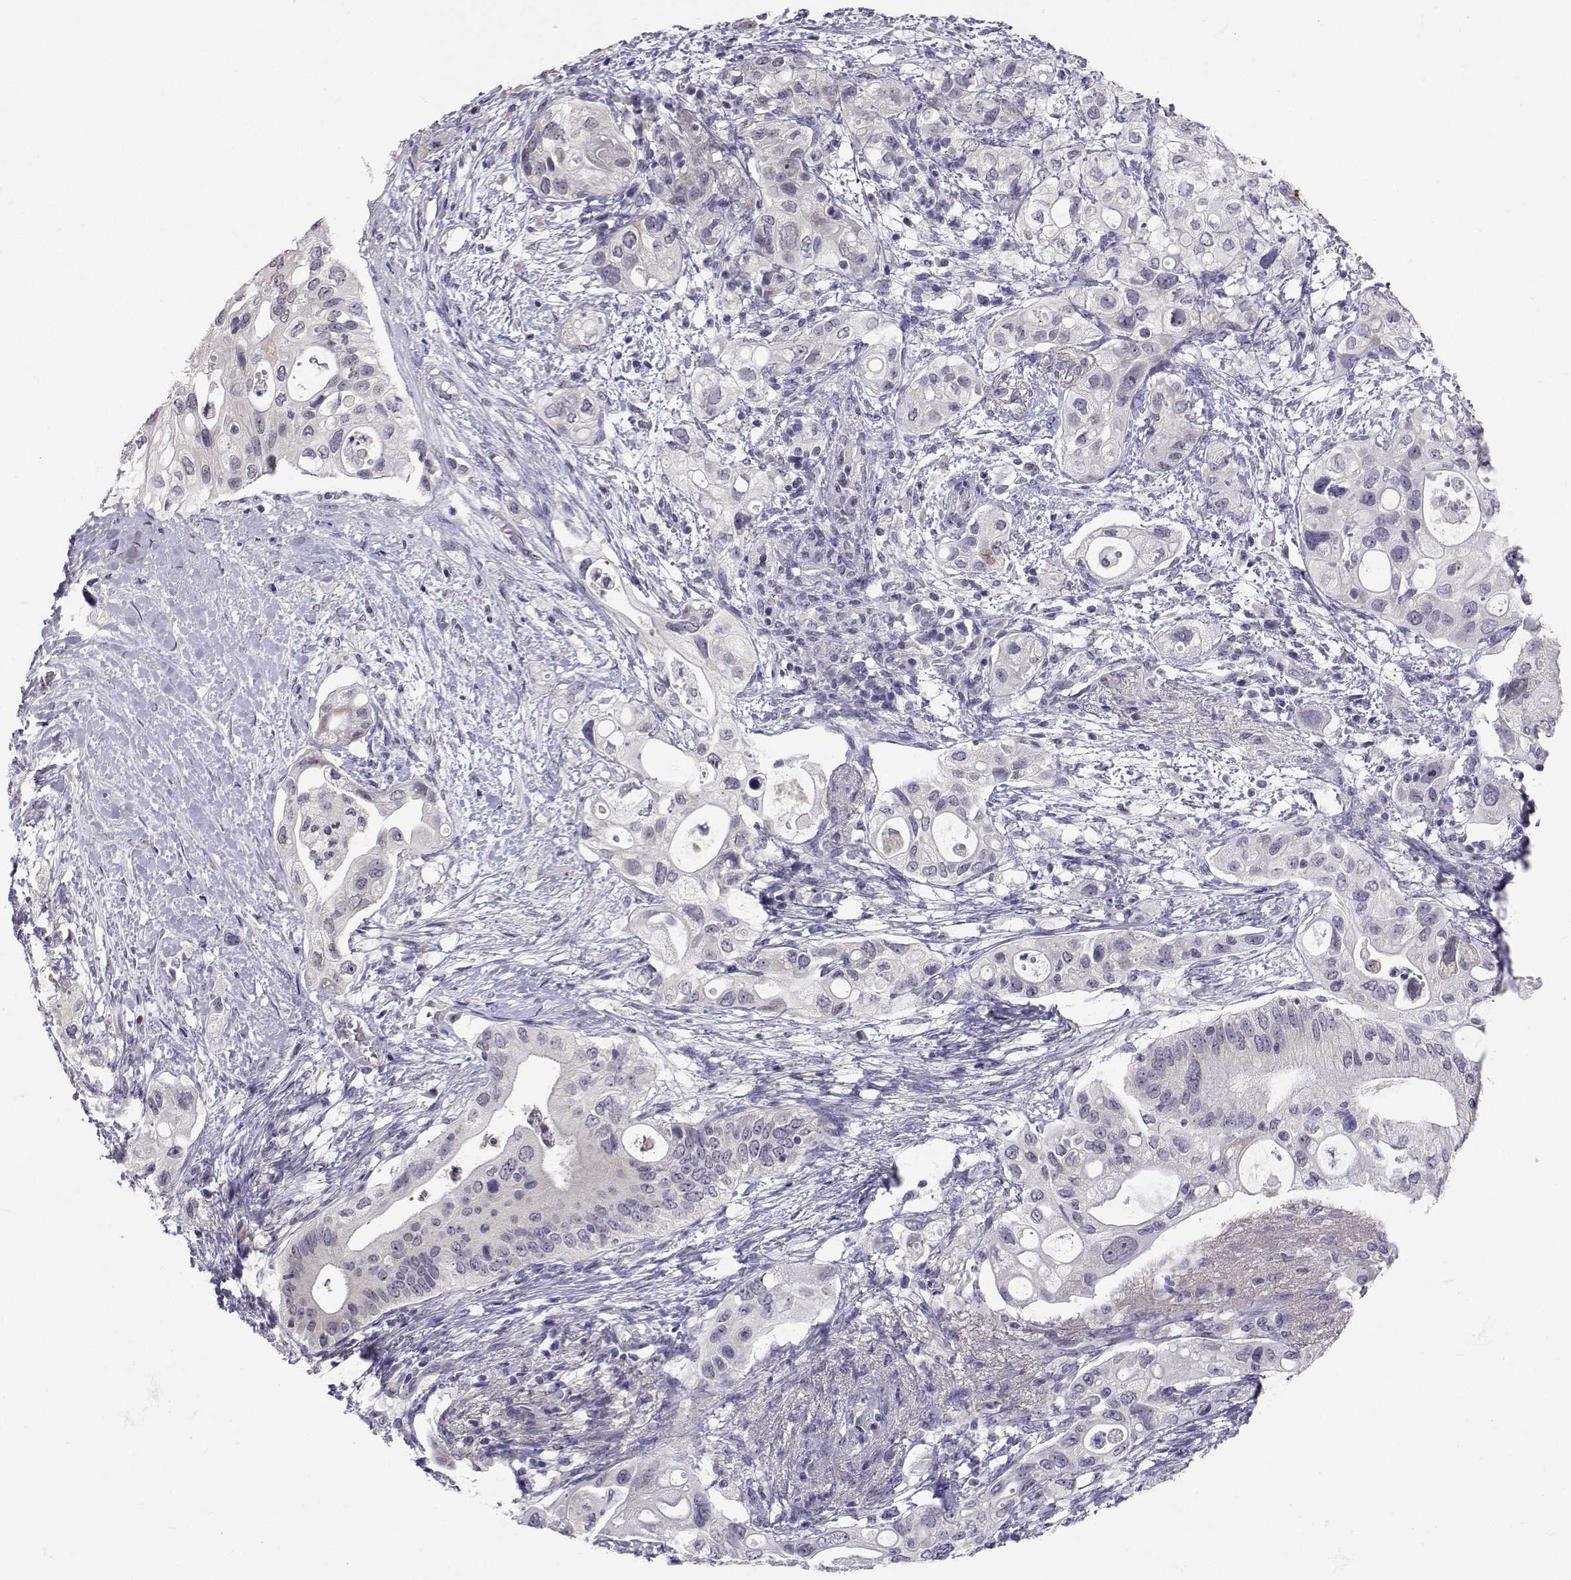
{"staining": {"intensity": "negative", "quantity": "none", "location": "none"}, "tissue": "pancreatic cancer", "cell_type": "Tumor cells", "image_type": "cancer", "snomed": [{"axis": "morphology", "description": "Adenocarcinoma, NOS"}, {"axis": "topography", "description": "Pancreas"}], "caption": "An image of pancreatic cancer stained for a protein shows no brown staining in tumor cells.", "gene": "SLC6A3", "patient": {"sex": "female", "age": 72}}